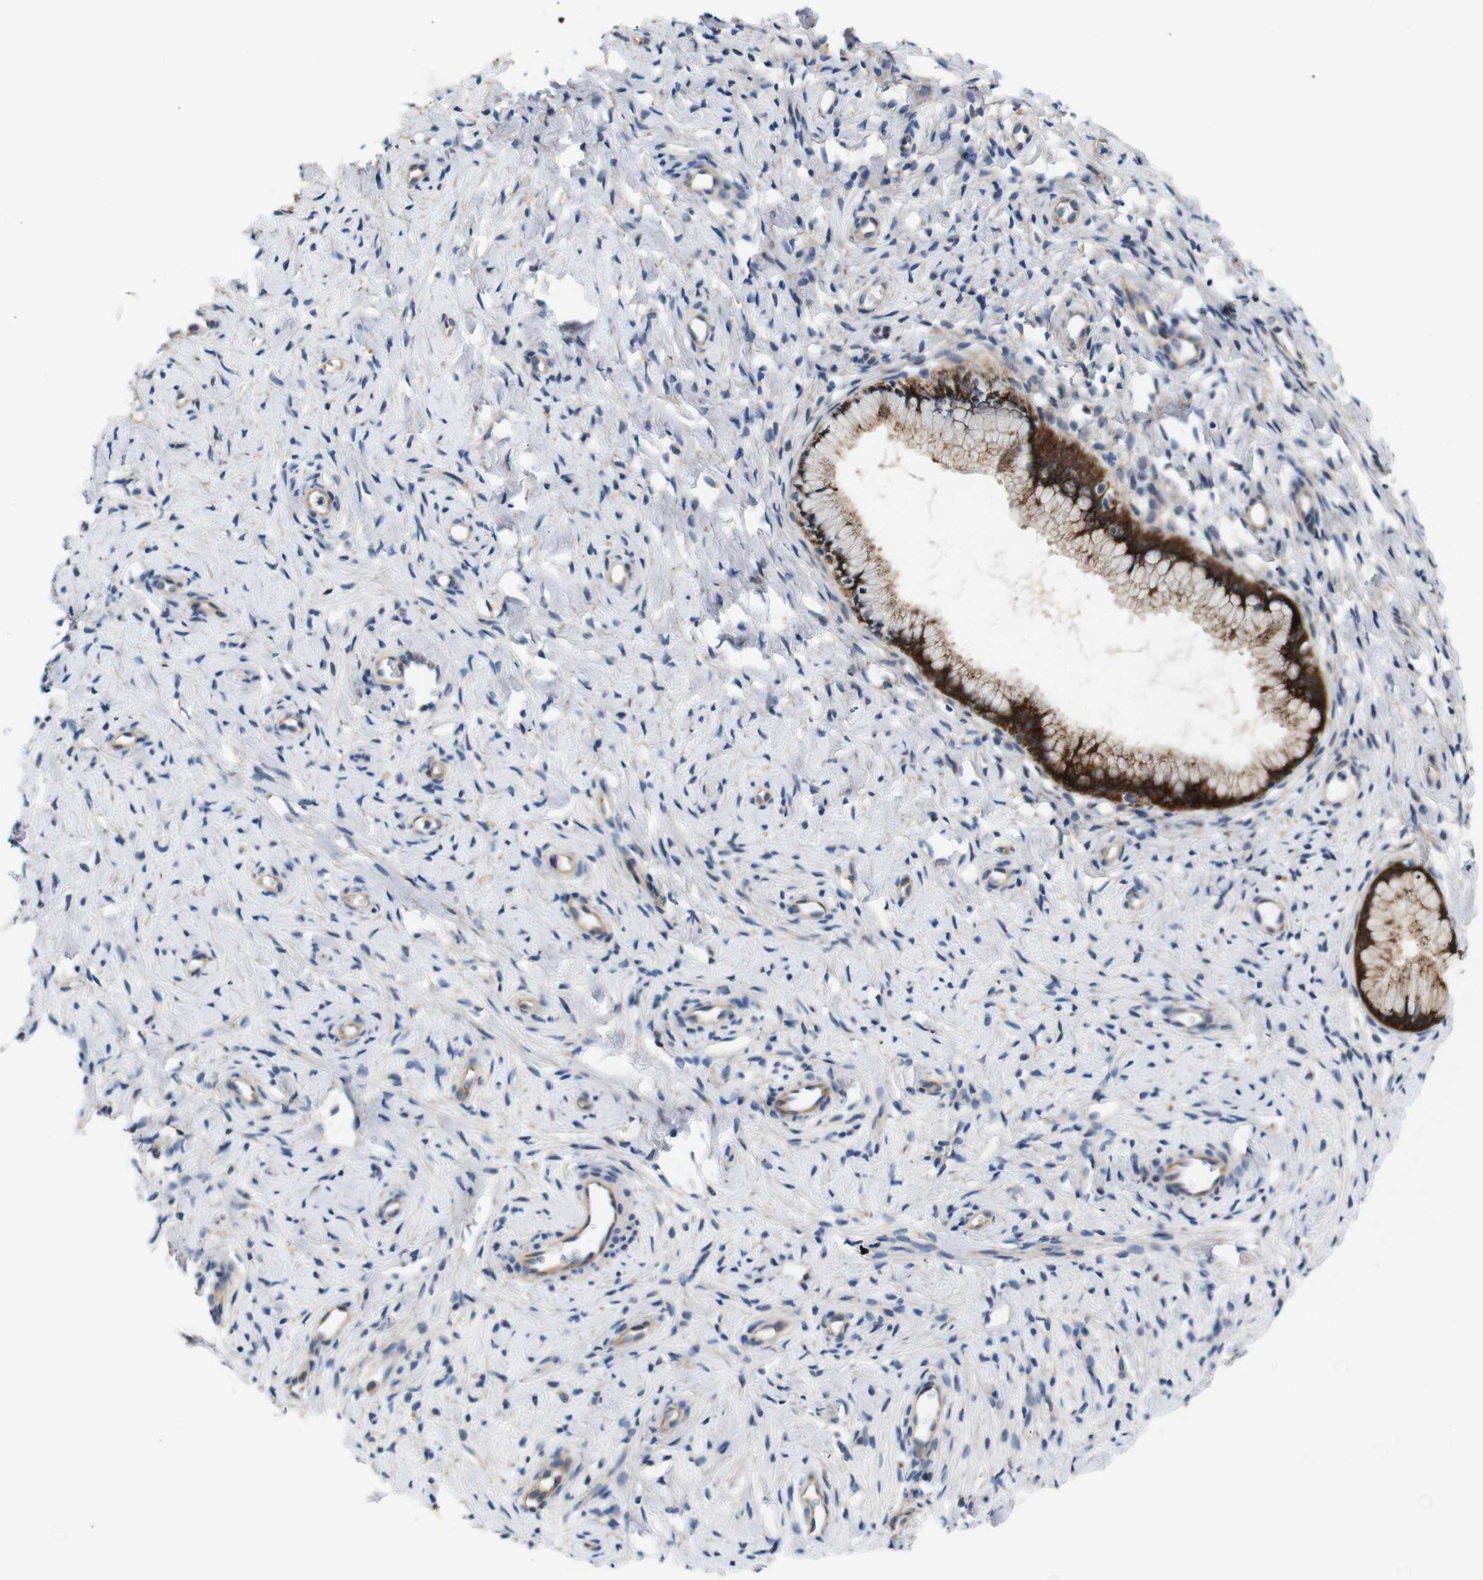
{"staining": {"intensity": "strong", "quantity": "25%-75%", "location": "cytoplasmic/membranous"}, "tissue": "cervix", "cell_type": "Glandular cells", "image_type": "normal", "snomed": [{"axis": "morphology", "description": "Normal tissue, NOS"}, {"axis": "topography", "description": "Cervix"}], "caption": "This histopathology image reveals IHC staining of benign human cervix, with high strong cytoplasmic/membranous expression in about 25%-75% of glandular cells.", "gene": "UBE2G2", "patient": {"sex": "female", "age": 65}}